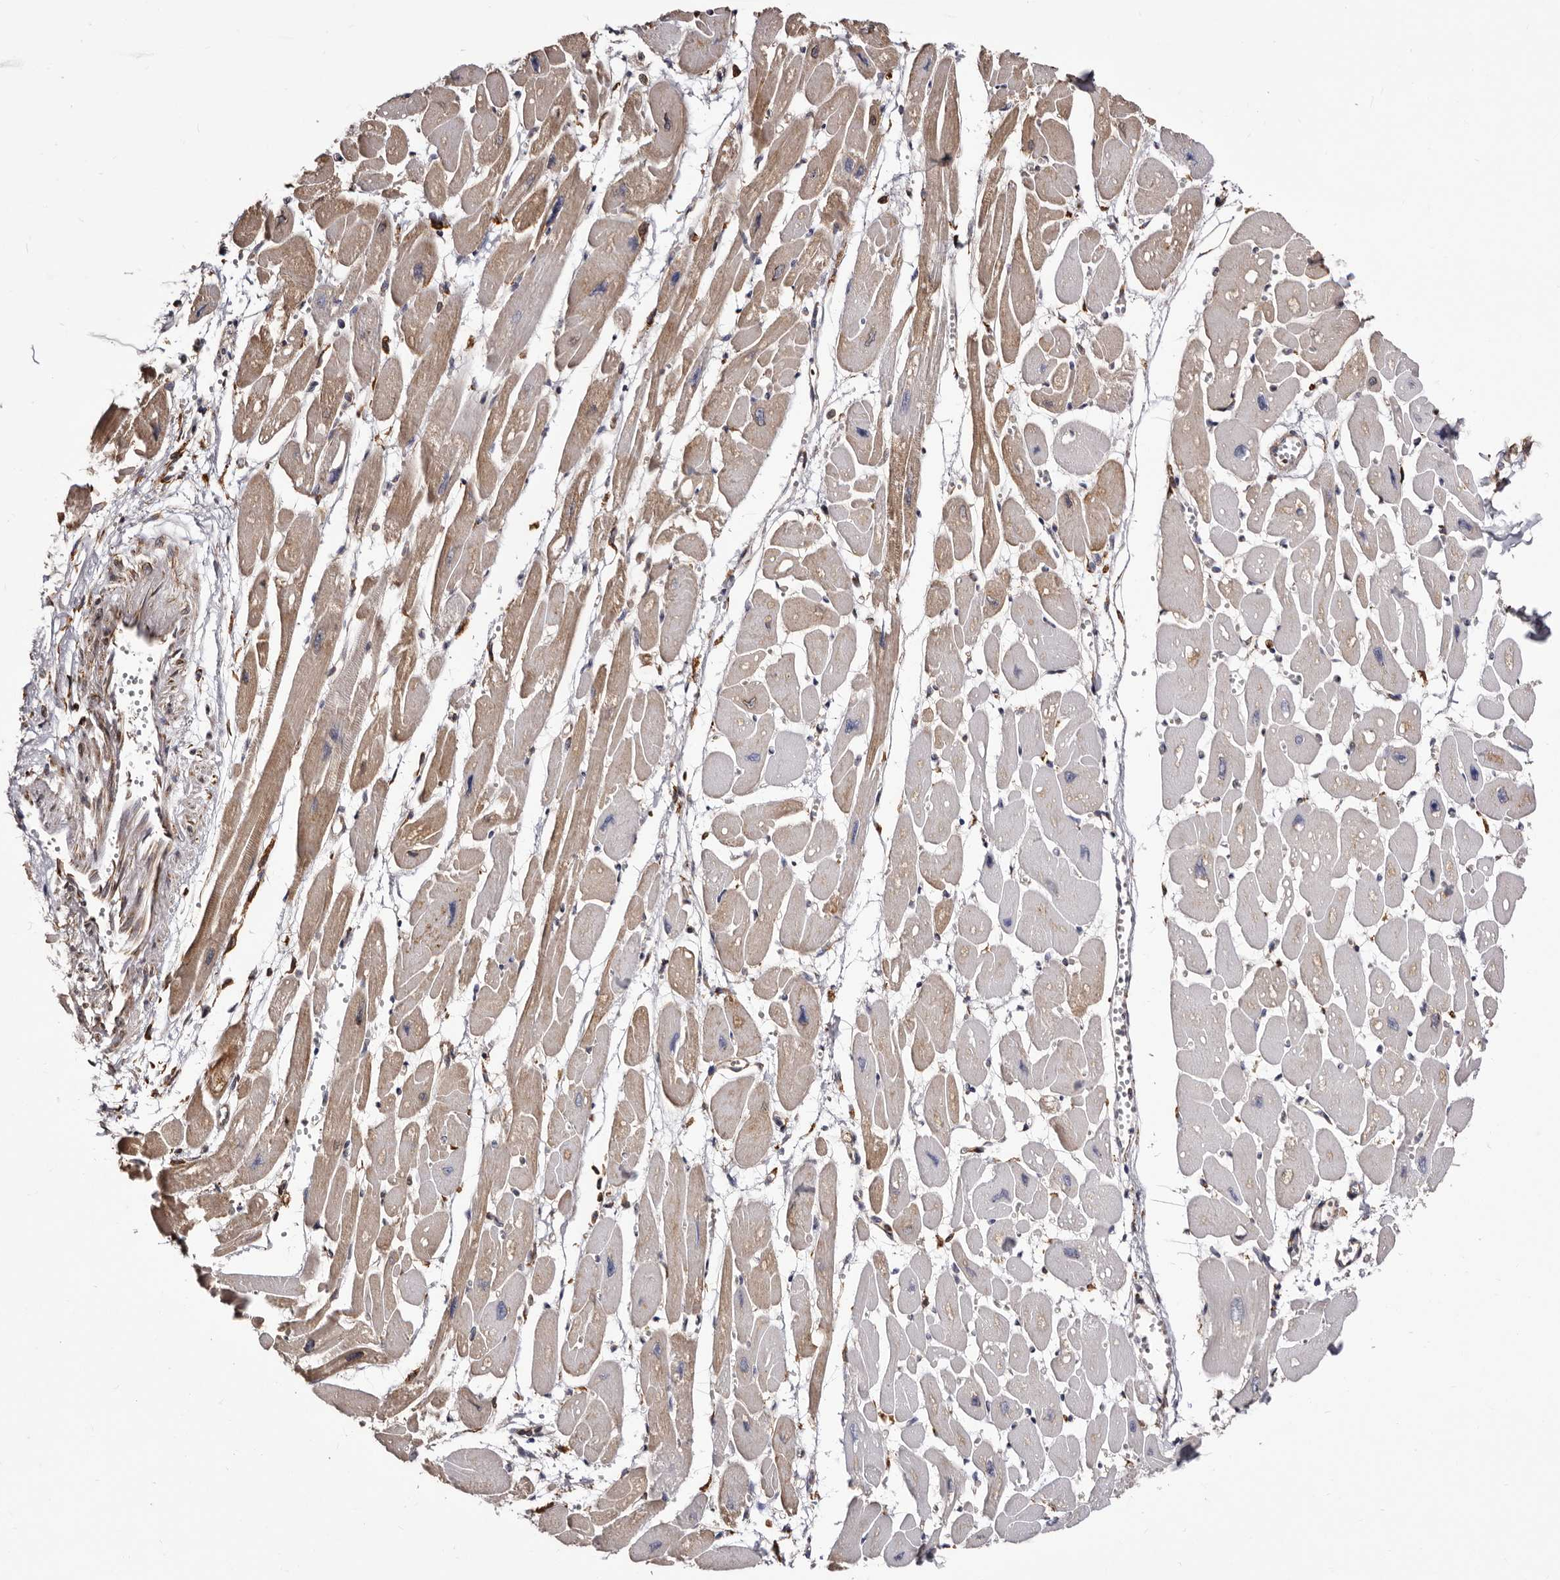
{"staining": {"intensity": "moderate", "quantity": "25%-75%", "location": "cytoplasmic/membranous"}, "tissue": "heart muscle", "cell_type": "Cardiomyocytes", "image_type": "normal", "snomed": [{"axis": "morphology", "description": "Normal tissue, NOS"}, {"axis": "topography", "description": "Heart"}], "caption": "Protein staining by IHC shows moderate cytoplasmic/membranous positivity in about 25%-75% of cardiomyocytes in normal heart muscle. (IHC, brightfield microscopy, high magnification).", "gene": "ACBD6", "patient": {"sex": "female", "age": 54}}